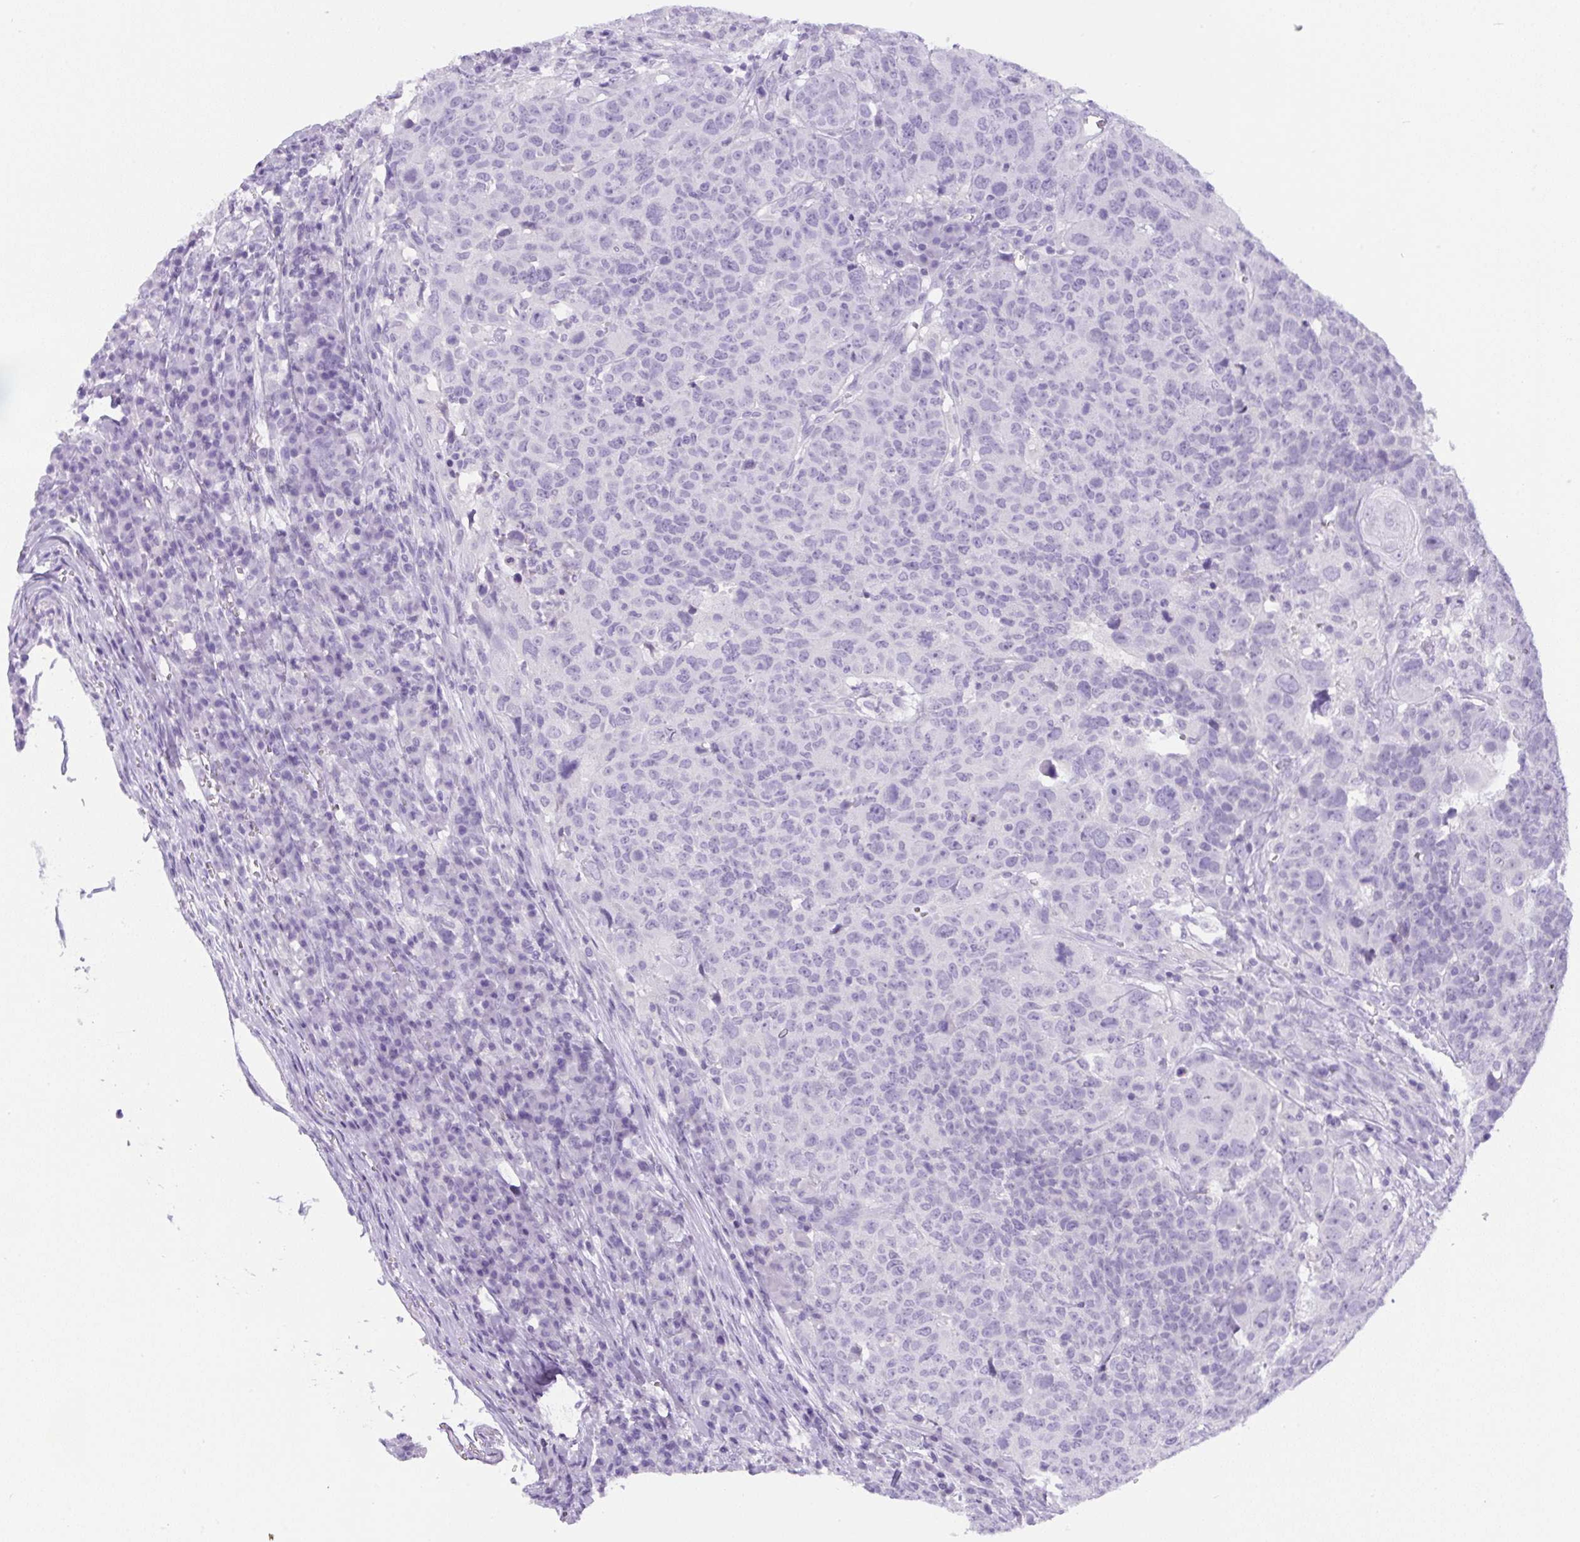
{"staining": {"intensity": "negative", "quantity": "none", "location": "none"}, "tissue": "head and neck cancer", "cell_type": "Tumor cells", "image_type": "cancer", "snomed": [{"axis": "morphology", "description": "Normal tissue, NOS"}, {"axis": "morphology", "description": "Squamous cell carcinoma, NOS"}, {"axis": "topography", "description": "Skeletal muscle"}, {"axis": "topography", "description": "Vascular tissue"}, {"axis": "topography", "description": "Peripheral nerve tissue"}, {"axis": "topography", "description": "Head-Neck"}], "caption": "High magnification brightfield microscopy of head and neck cancer (squamous cell carcinoma) stained with DAB (3,3'-diaminobenzidine) (brown) and counterstained with hematoxylin (blue): tumor cells show no significant positivity.", "gene": "UBL3", "patient": {"sex": "male", "age": 66}}